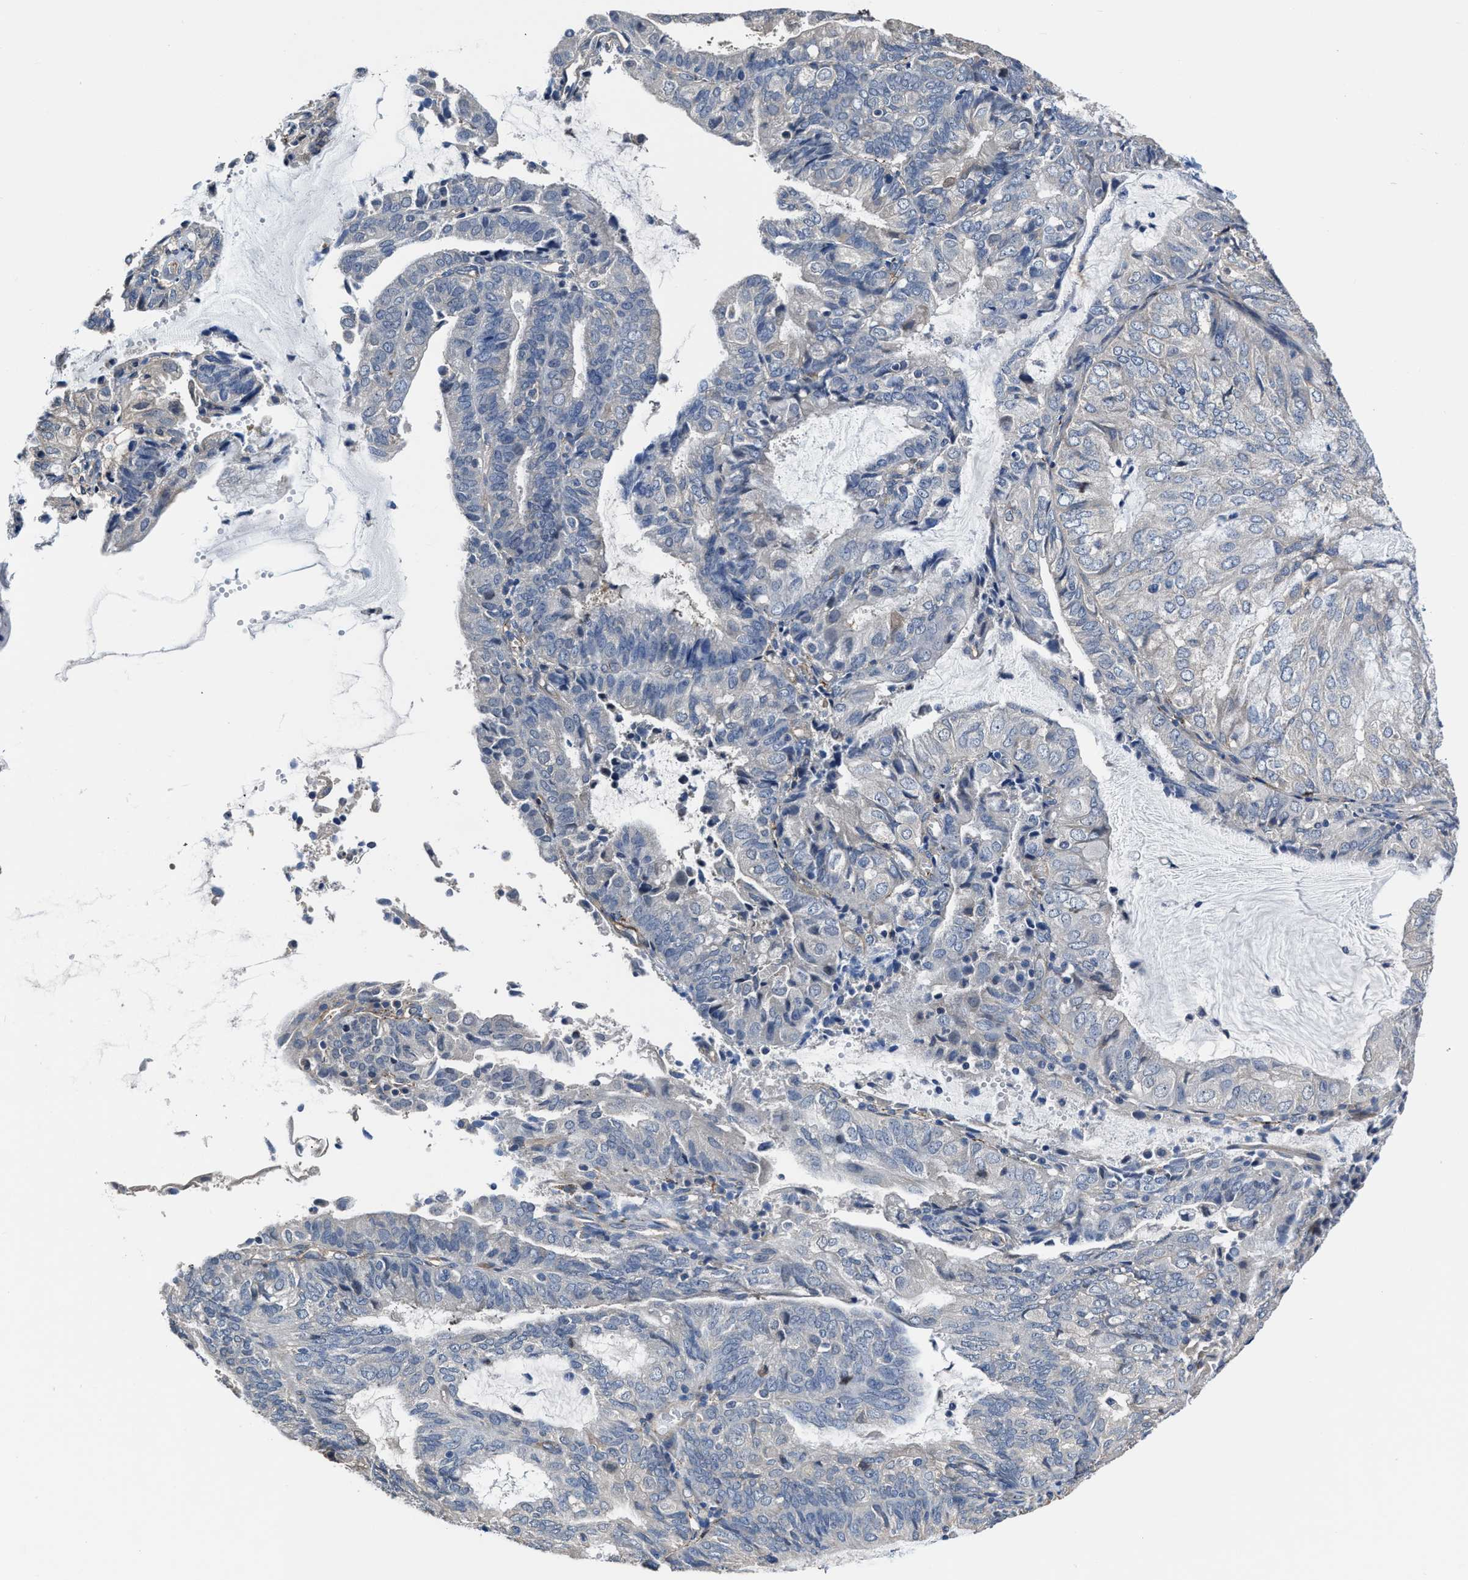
{"staining": {"intensity": "negative", "quantity": "none", "location": "none"}, "tissue": "endometrial cancer", "cell_type": "Tumor cells", "image_type": "cancer", "snomed": [{"axis": "morphology", "description": "Adenocarcinoma, NOS"}, {"axis": "topography", "description": "Endometrium"}], "caption": "The immunohistochemistry (IHC) photomicrograph has no significant staining in tumor cells of endometrial cancer (adenocarcinoma) tissue.", "gene": "C22orf42", "patient": {"sex": "female", "age": 81}}